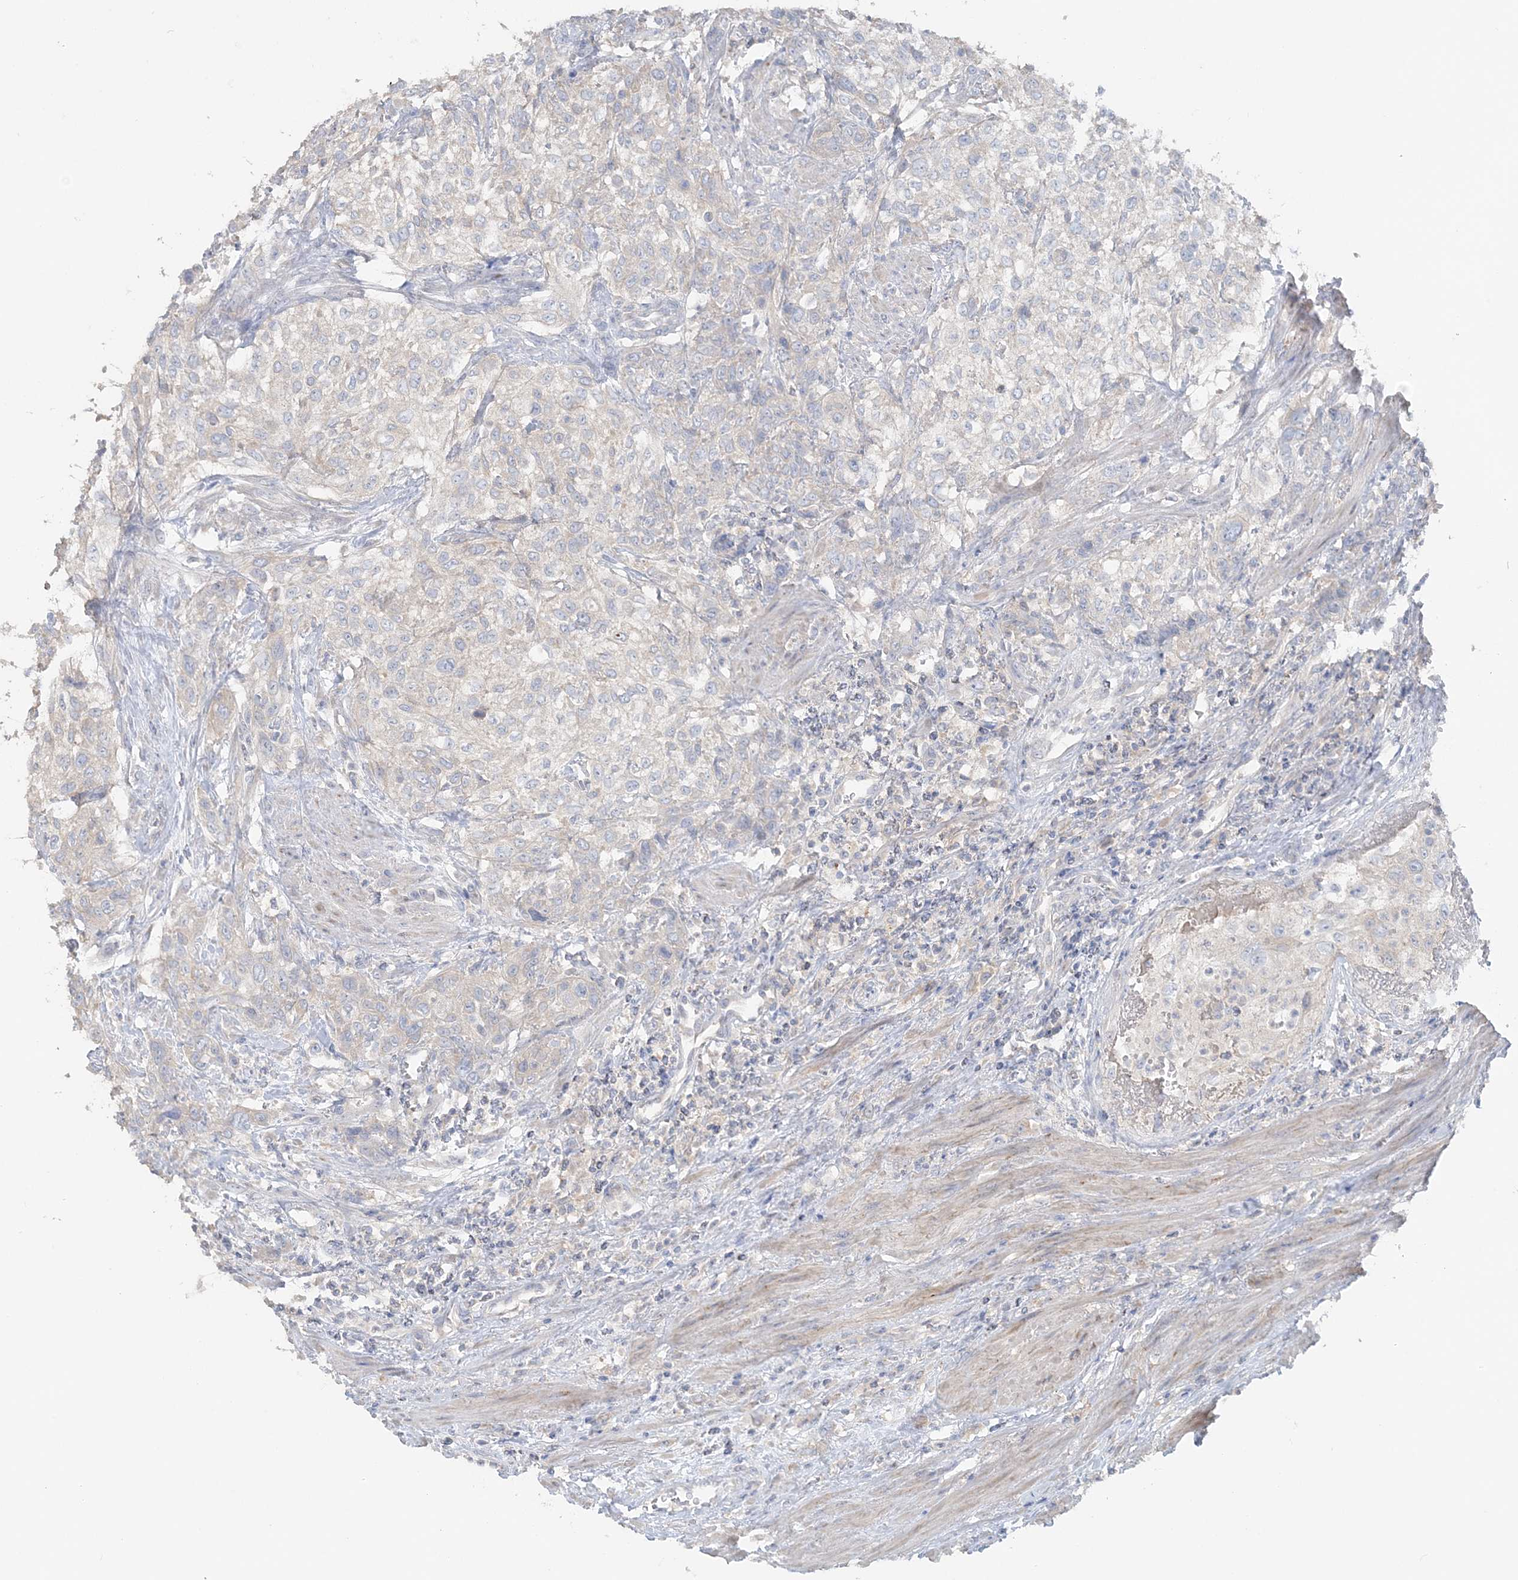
{"staining": {"intensity": "negative", "quantity": "none", "location": "none"}, "tissue": "urothelial cancer", "cell_type": "Tumor cells", "image_type": "cancer", "snomed": [{"axis": "morphology", "description": "Urothelial carcinoma, High grade"}, {"axis": "topography", "description": "Urinary bladder"}], "caption": "Immunohistochemistry of urothelial cancer shows no expression in tumor cells.", "gene": "TBC1D5", "patient": {"sex": "male", "age": 35}}